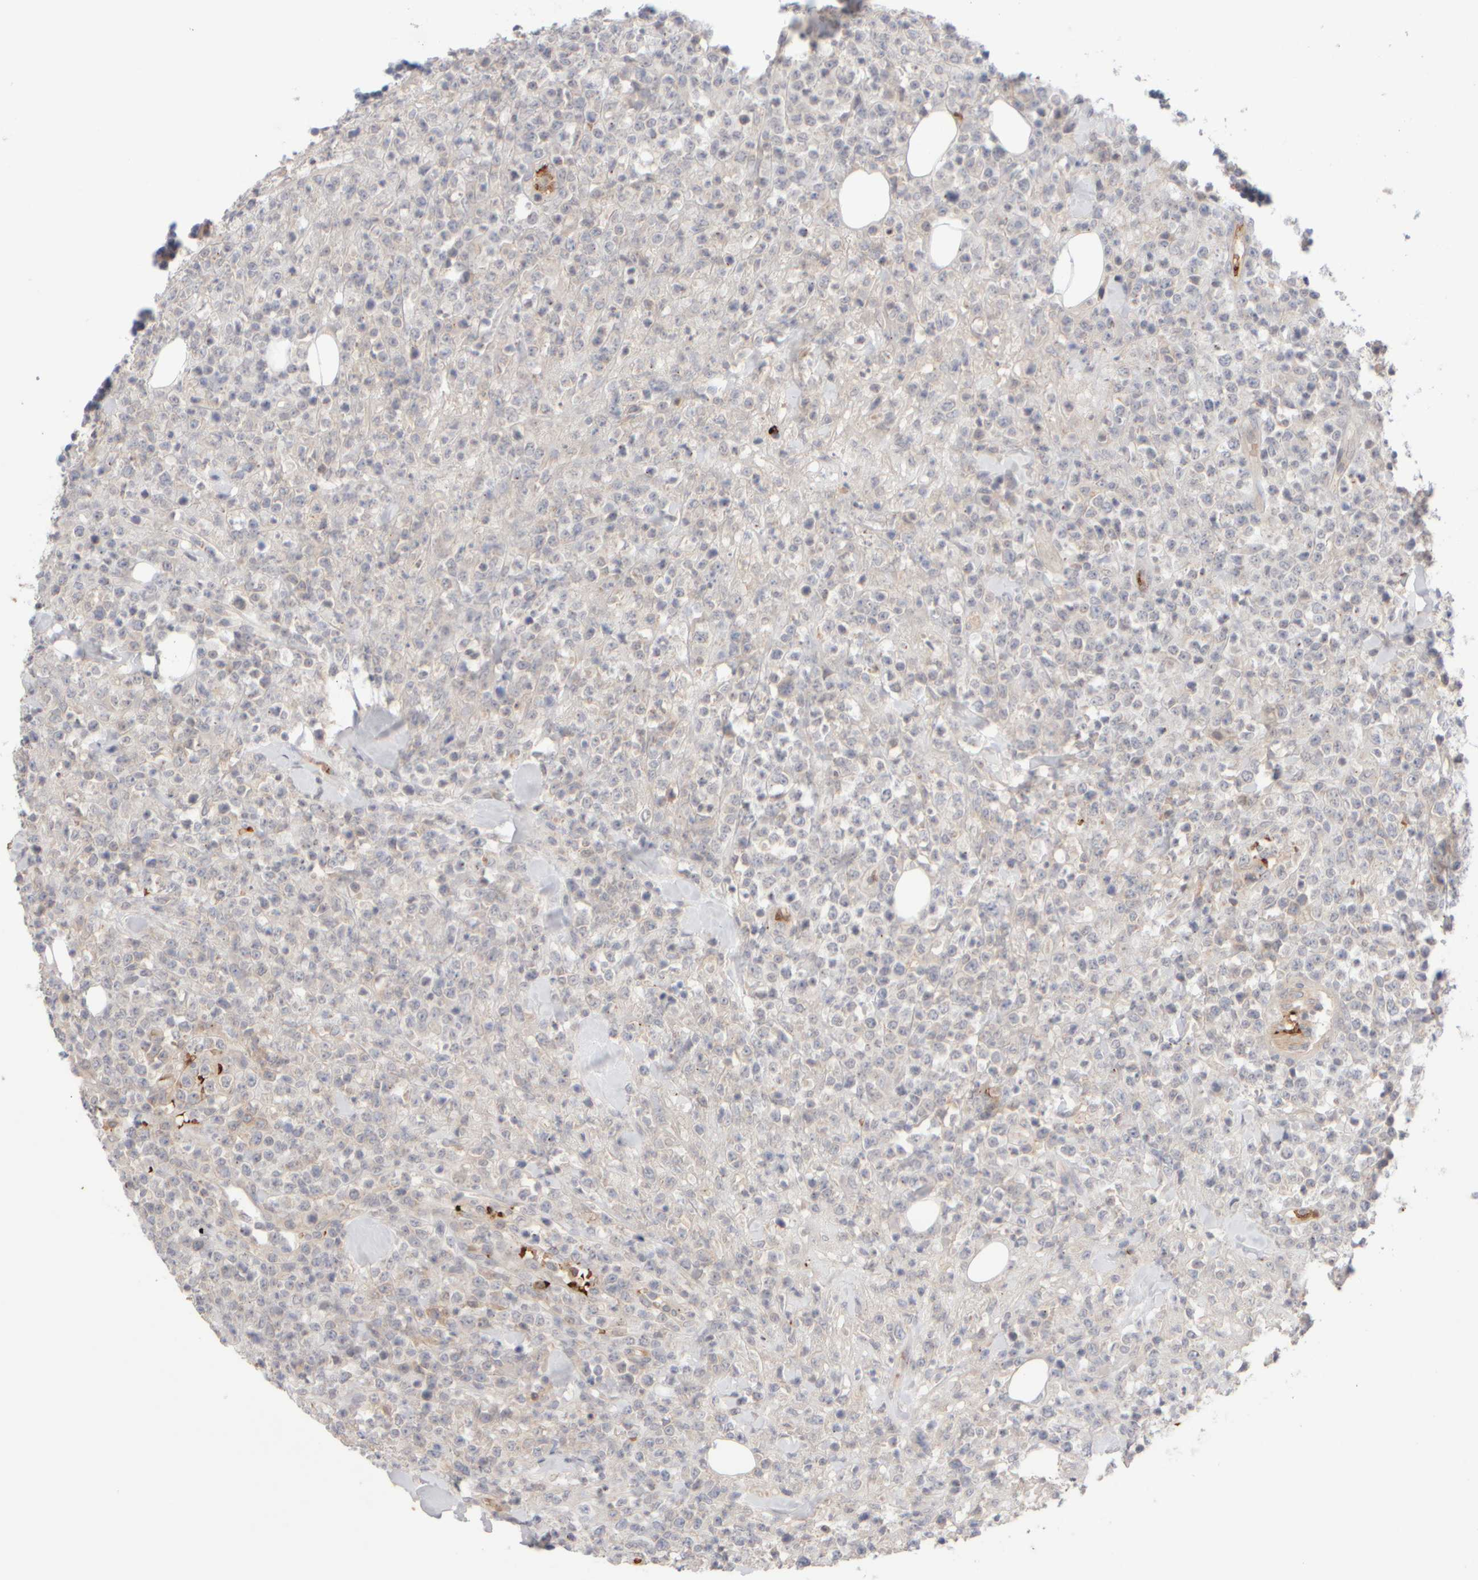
{"staining": {"intensity": "negative", "quantity": "none", "location": "none"}, "tissue": "lymphoma", "cell_type": "Tumor cells", "image_type": "cancer", "snomed": [{"axis": "morphology", "description": "Malignant lymphoma, non-Hodgkin's type, High grade"}, {"axis": "topography", "description": "Colon"}], "caption": "This photomicrograph is of high-grade malignant lymphoma, non-Hodgkin's type stained with immunohistochemistry to label a protein in brown with the nuclei are counter-stained blue. There is no positivity in tumor cells.", "gene": "MST1", "patient": {"sex": "female", "age": 53}}